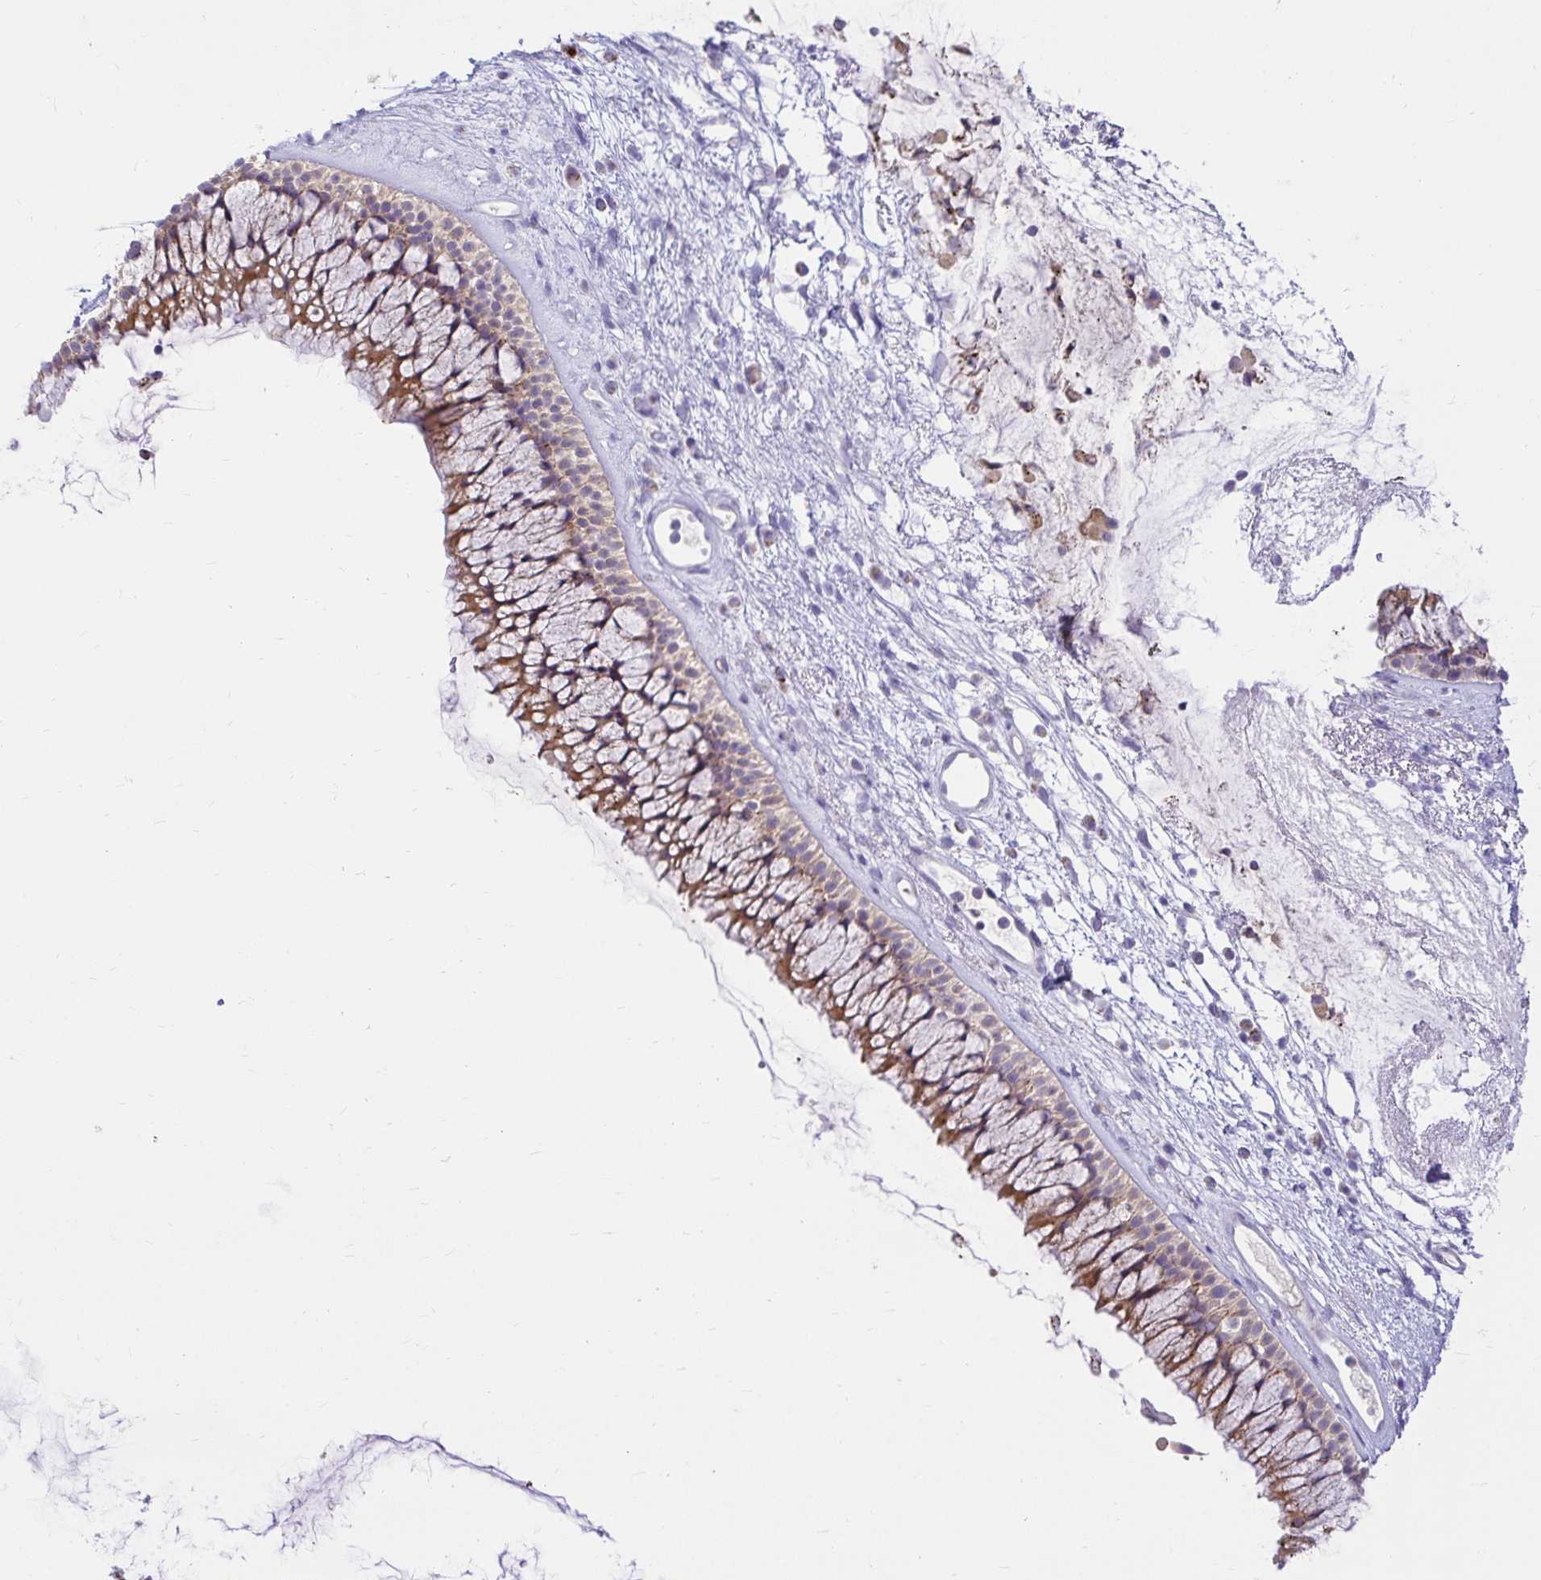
{"staining": {"intensity": "moderate", "quantity": "25%-75%", "location": "cytoplasmic/membranous"}, "tissue": "nasopharynx", "cell_type": "Respiratory epithelial cells", "image_type": "normal", "snomed": [{"axis": "morphology", "description": "Normal tissue, NOS"}, {"axis": "topography", "description": "Nasopharynx"}], "caption": "A medium amount of moderate cytoplasmic/membranous staining is identified in about 25%-75% of respiratory epithelial cells in unremarkable nasopharynx. (brown staining indicates protein expression, while blue staining denotes nuclei).", "gene": "PKN3", "patient": {"sex": "female", "age": 75}}